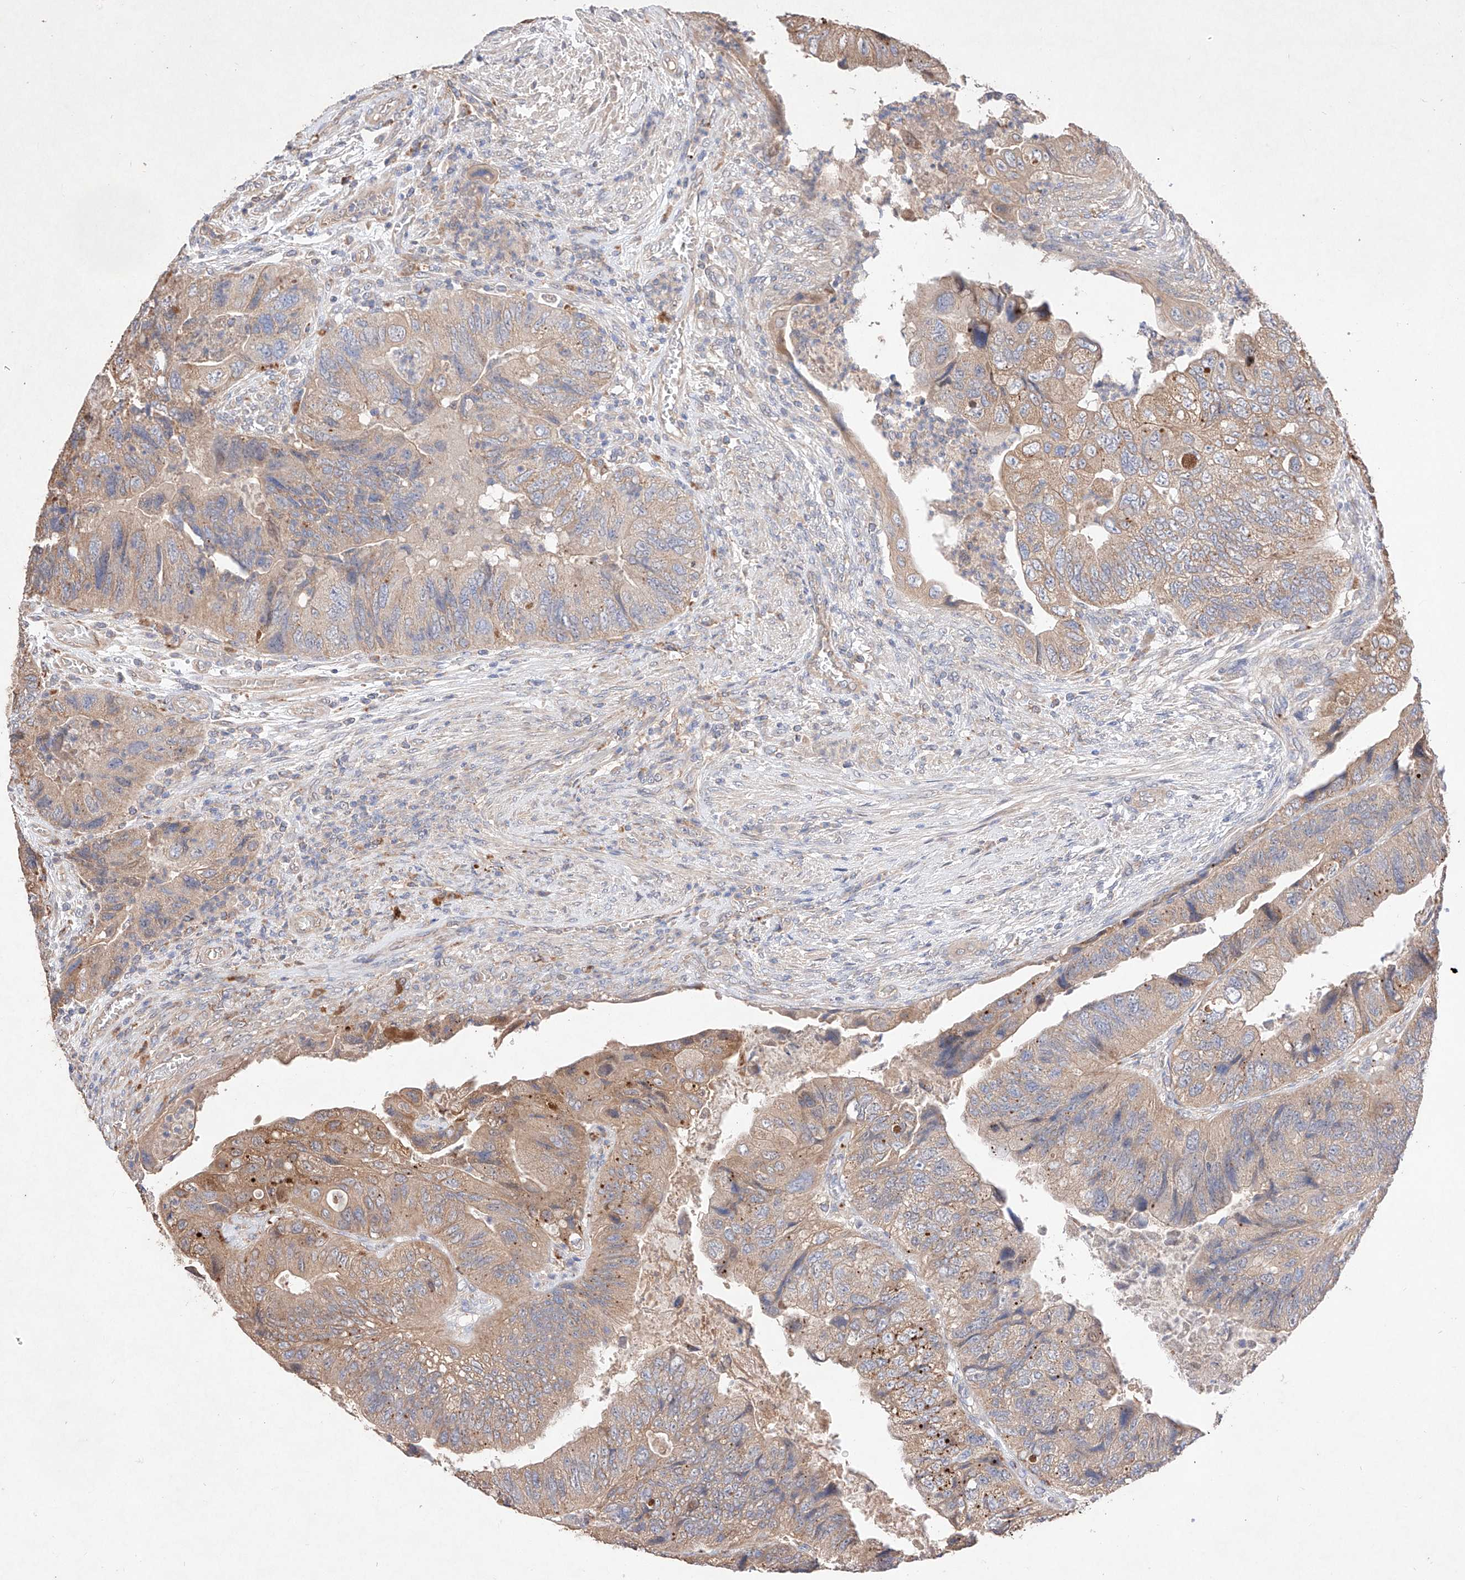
{"staining": {"intensity": "moderate", "quantity": ">75%", "location": "cytoplasmic/membranous"}, "tissue": "colorectal cancer", "cell_type": "Tumor cells", "image_type": "cancer", "snomed": [{"axis": "morphology", "description": "Adenocarcinoma, NOS"}, {"axis": "topography", "description": "Rectum"}], "caption": "Immunohistochemistry (IHC) histopathology image of human colorectal cancer stained for a protein (brown), which reveals medium levels of moderate cytoplasmic/membranous expression in approximately >75% of tumor cells.", "gene": "C6orf62", "patient": {"sex": "male", "age": 63}}